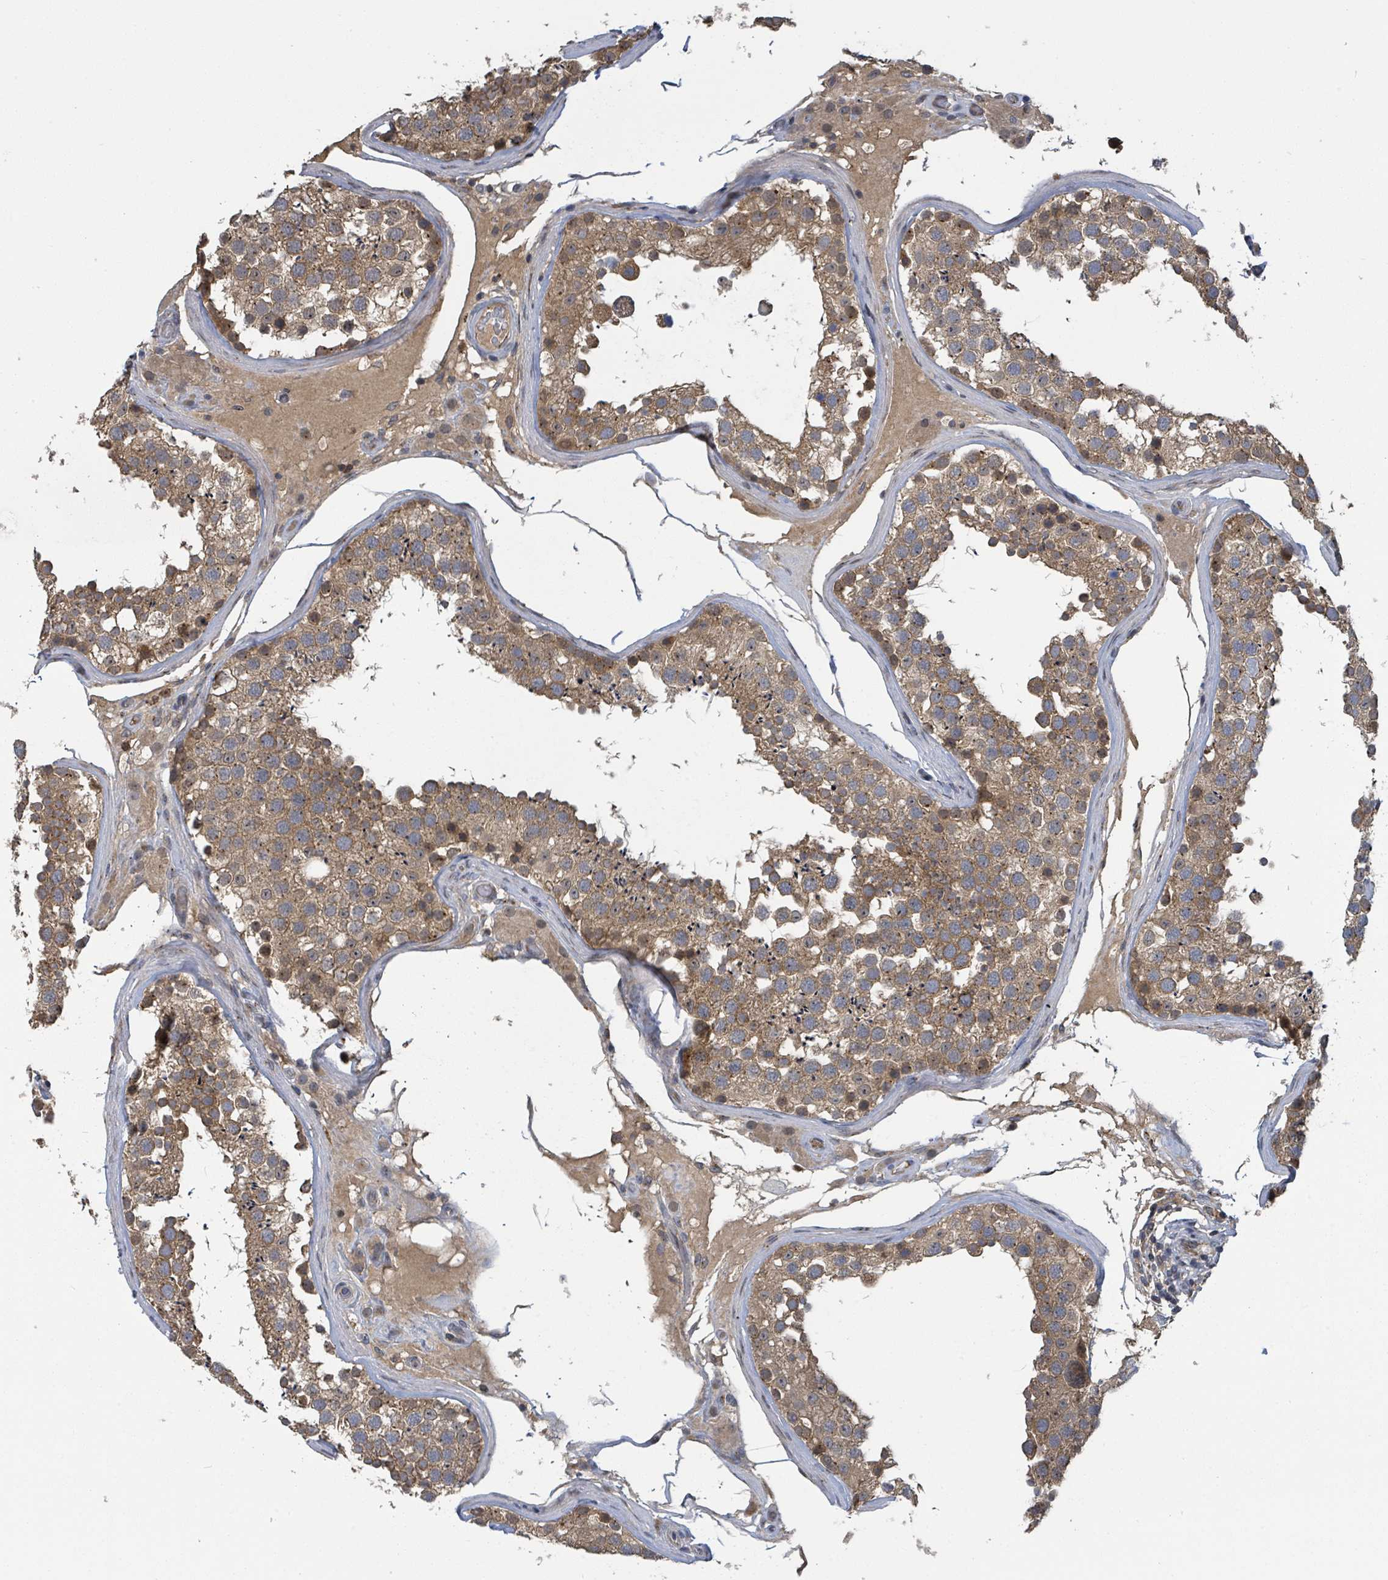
{"staining": {"intensity": "moderate", "quantity": ">75%", "location": "cytoplasmic/membranous"}, "tissue": "testis", "cell_type": "Cells in seminiferous ducts", "image_type": "normal", "snomed": [{"axis": "morphology", "description": "Normal tissue, NOS"}, {"axis": "topography", "description": "Testis"}], "caption": "Immunohistochemistry of normal testis shows medium levels of moderate cytoplasmic/membranous expression in about >75% of cells in seminiferous ducts.", "gene": "CCDC121", "patient": {"sex": "male", "age": 46}}